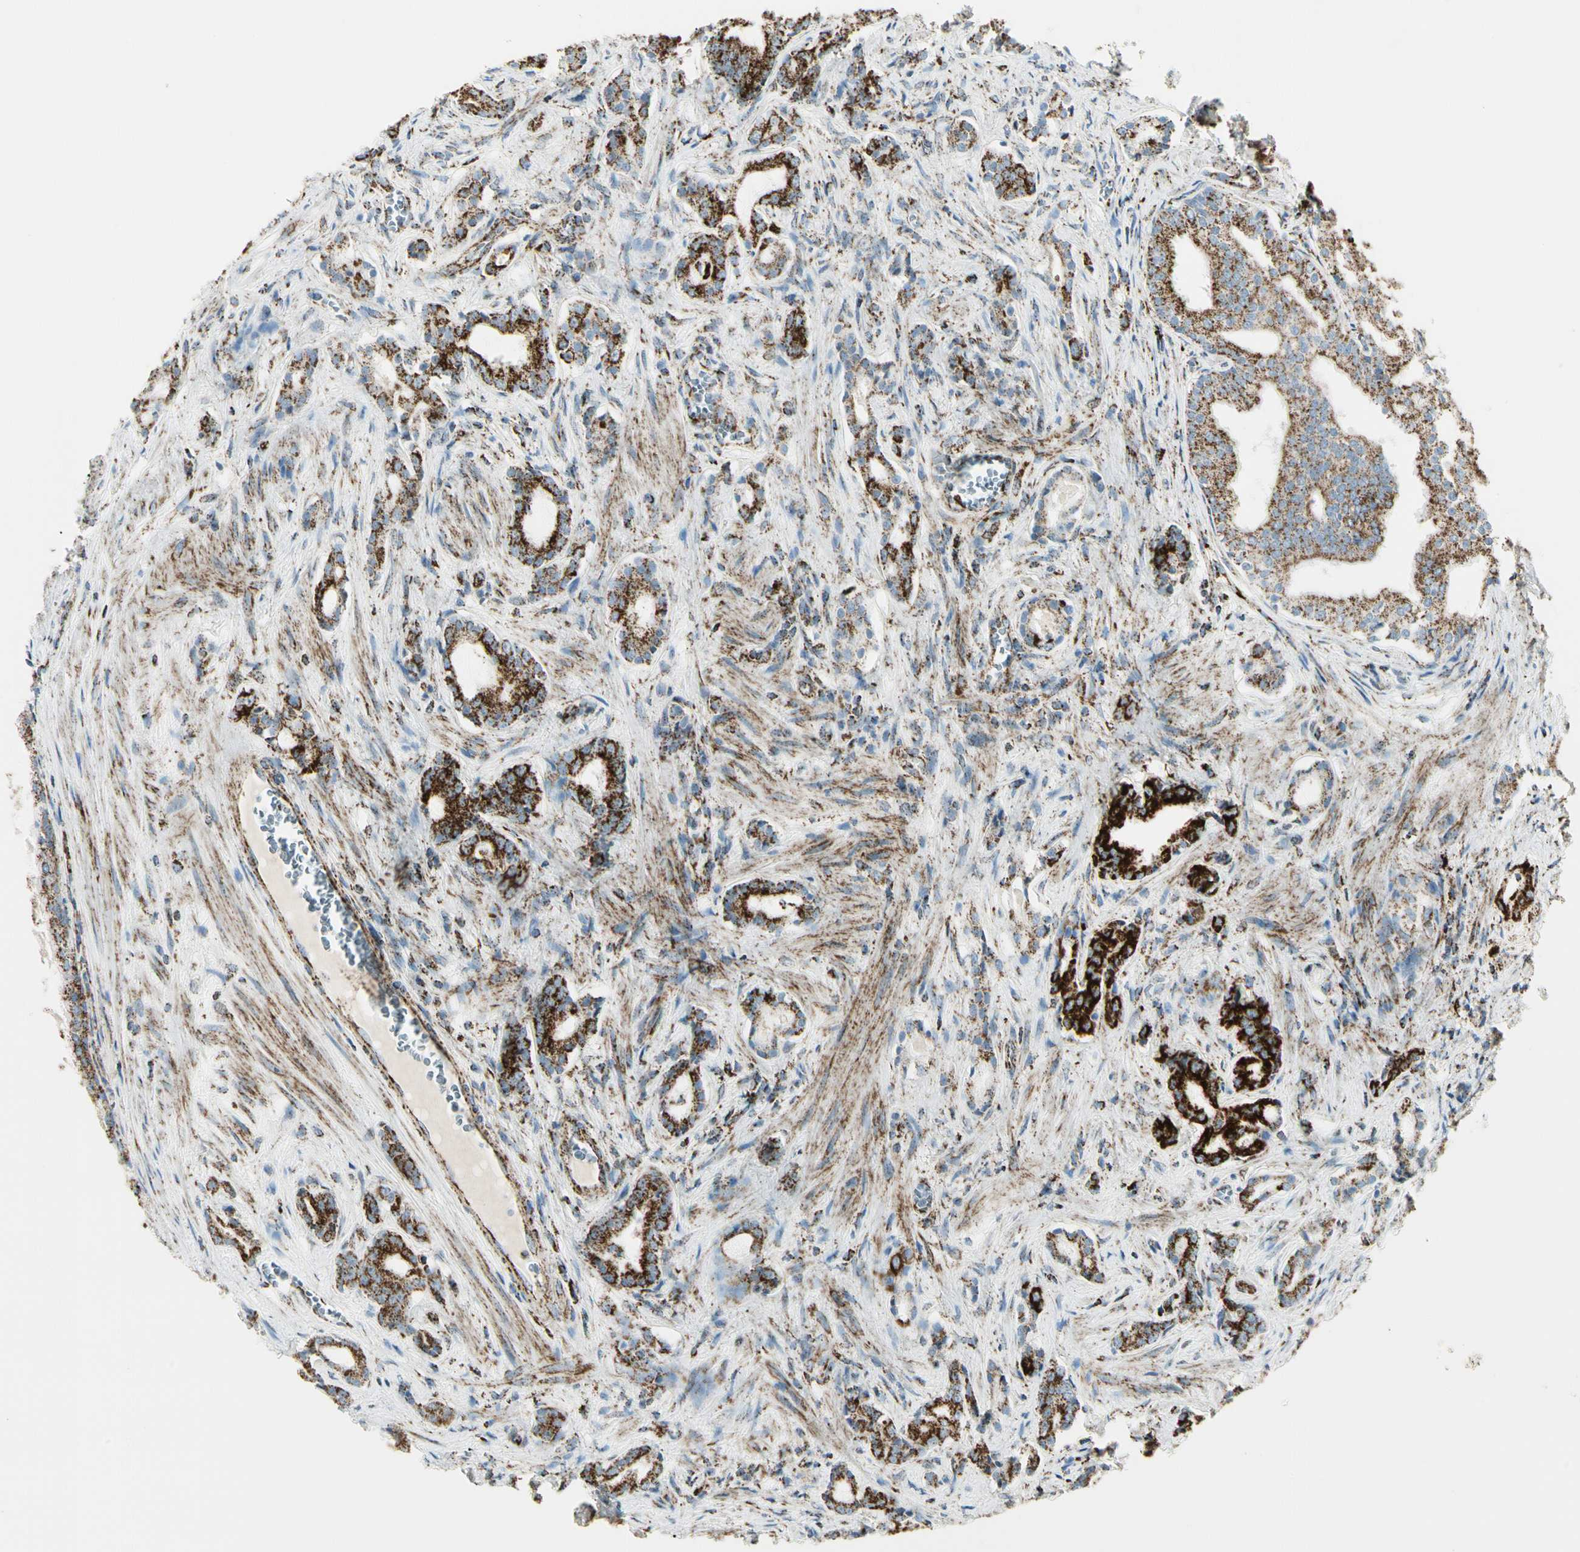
{"staining": {"intensity": "strong", "quantity": ">75%", "location": "cytoplasmic/membranous"}, "tissue": "prostate cancer", "cell_type": "Tumor cells", "image_type": "cancer", "snomed": [{"axis": "morphology", "description": "Adenocarcinoma, Low grade"}, {"axis": "topography", "description": "Prostate"}], "caption": "Immunohistochemical staining of human prostate cancer (low-grade adenocarcinoma) displays high levels of strong cytoplasmic/membranous protein staining in approximately >75% of tumor cells. (Brightfield microscopy of DAB IHC at high magnification).", "gene": "ME2", "patient": {"sex": "male", "age": 58}}